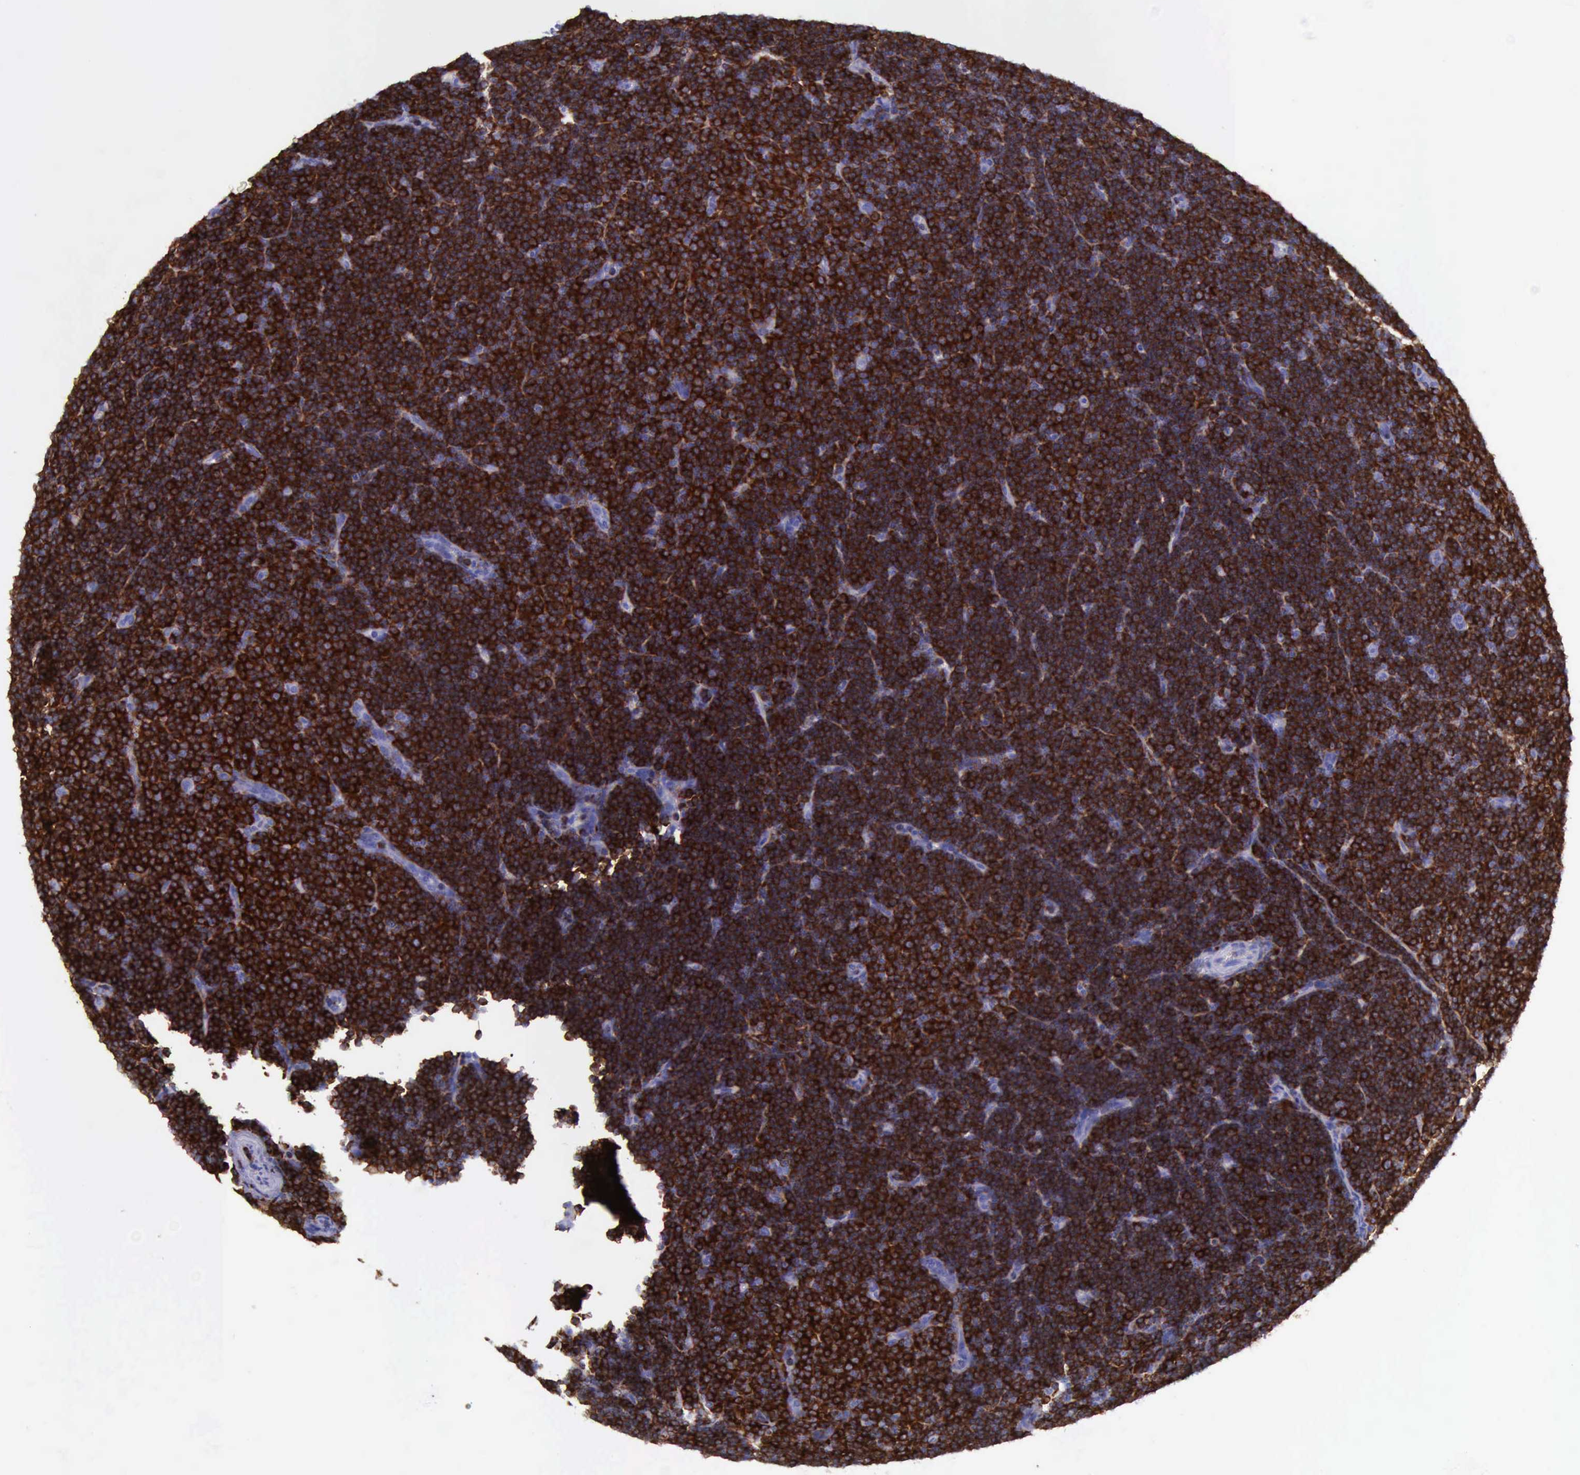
{"staining": {"intensity": "strong", "quantity": ">75%", "location": "cytoplasmic/membranous"}, "tissue": "lymphoma", "cell_type": "Tumor cells", "image_type": "cancer", "snomed": [{"axis": "morphology", "description": "Malignant lymphoma, non-Hodgkin's type, Low grade"}, {"axis": "topography", "description": "Lymph node"}], "caption": "Tumor cells reveal high levels of strong cytoplasmic/membranous expression in about >75% of cells in human lymphoma.", "gene": "BTK", "patient": {"sex": "male", "age": 57}}